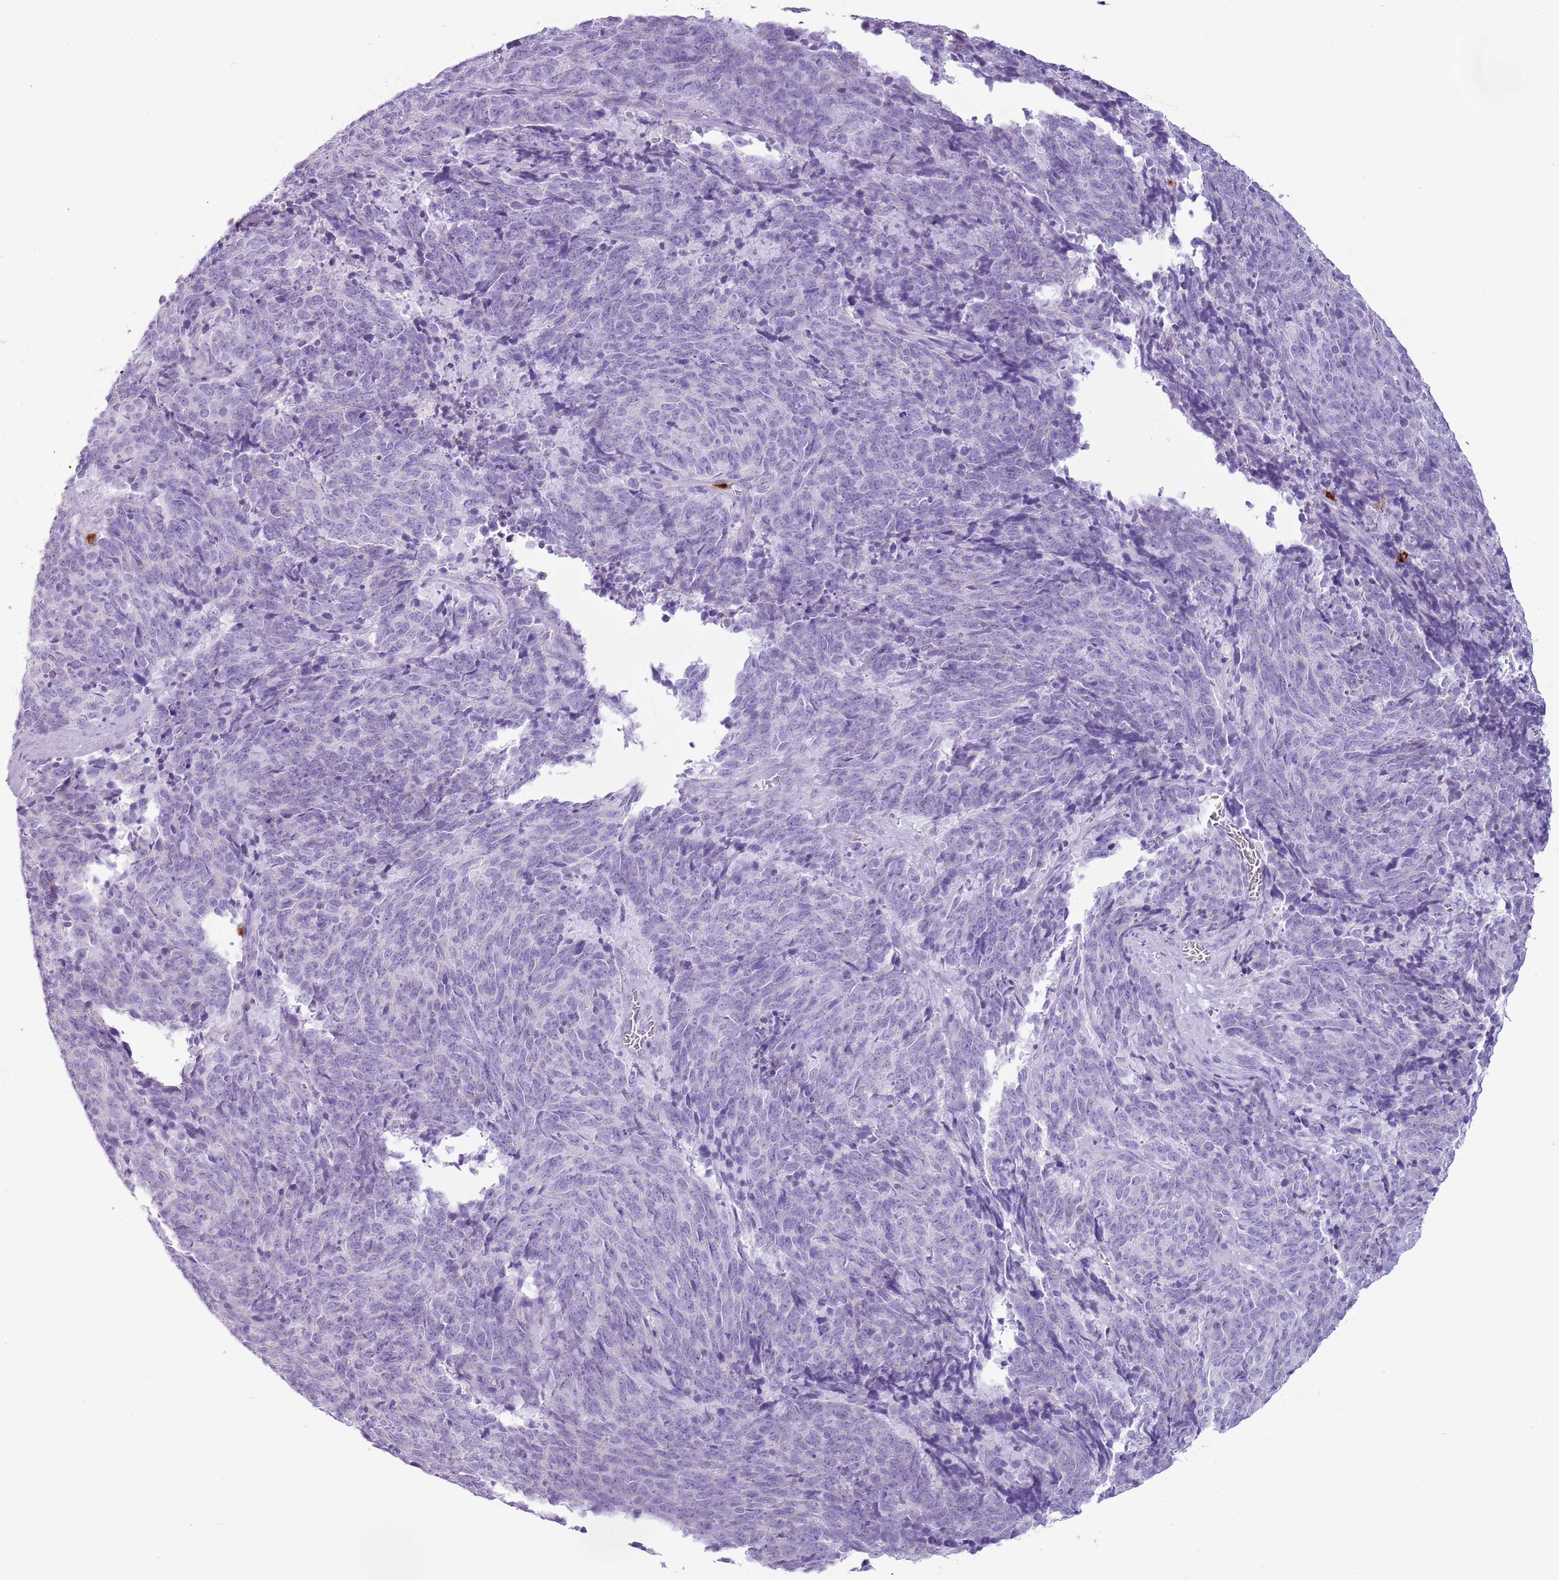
{"staining": {"intensity": "negative", "quantity": "none", "location": "none"}, "tissue": "cervical cancer", "cell_type": "Tumor cells", "image_type": "cancer", "snomed": [{"axis": "morphology", "description": "Squamous cell carcinoma, NOS"}, {"axis": "topography", "description": "Cervix"}], "caption": "This micrograph is of cervical cancer (squamous cell carcinoma) stained with IHC to label a protein in brown with the nuclei are counter-stained blue. There is no expression in tumor cells.", "gene": "CD177", "patient": {"sex": "female", "age": 29}}